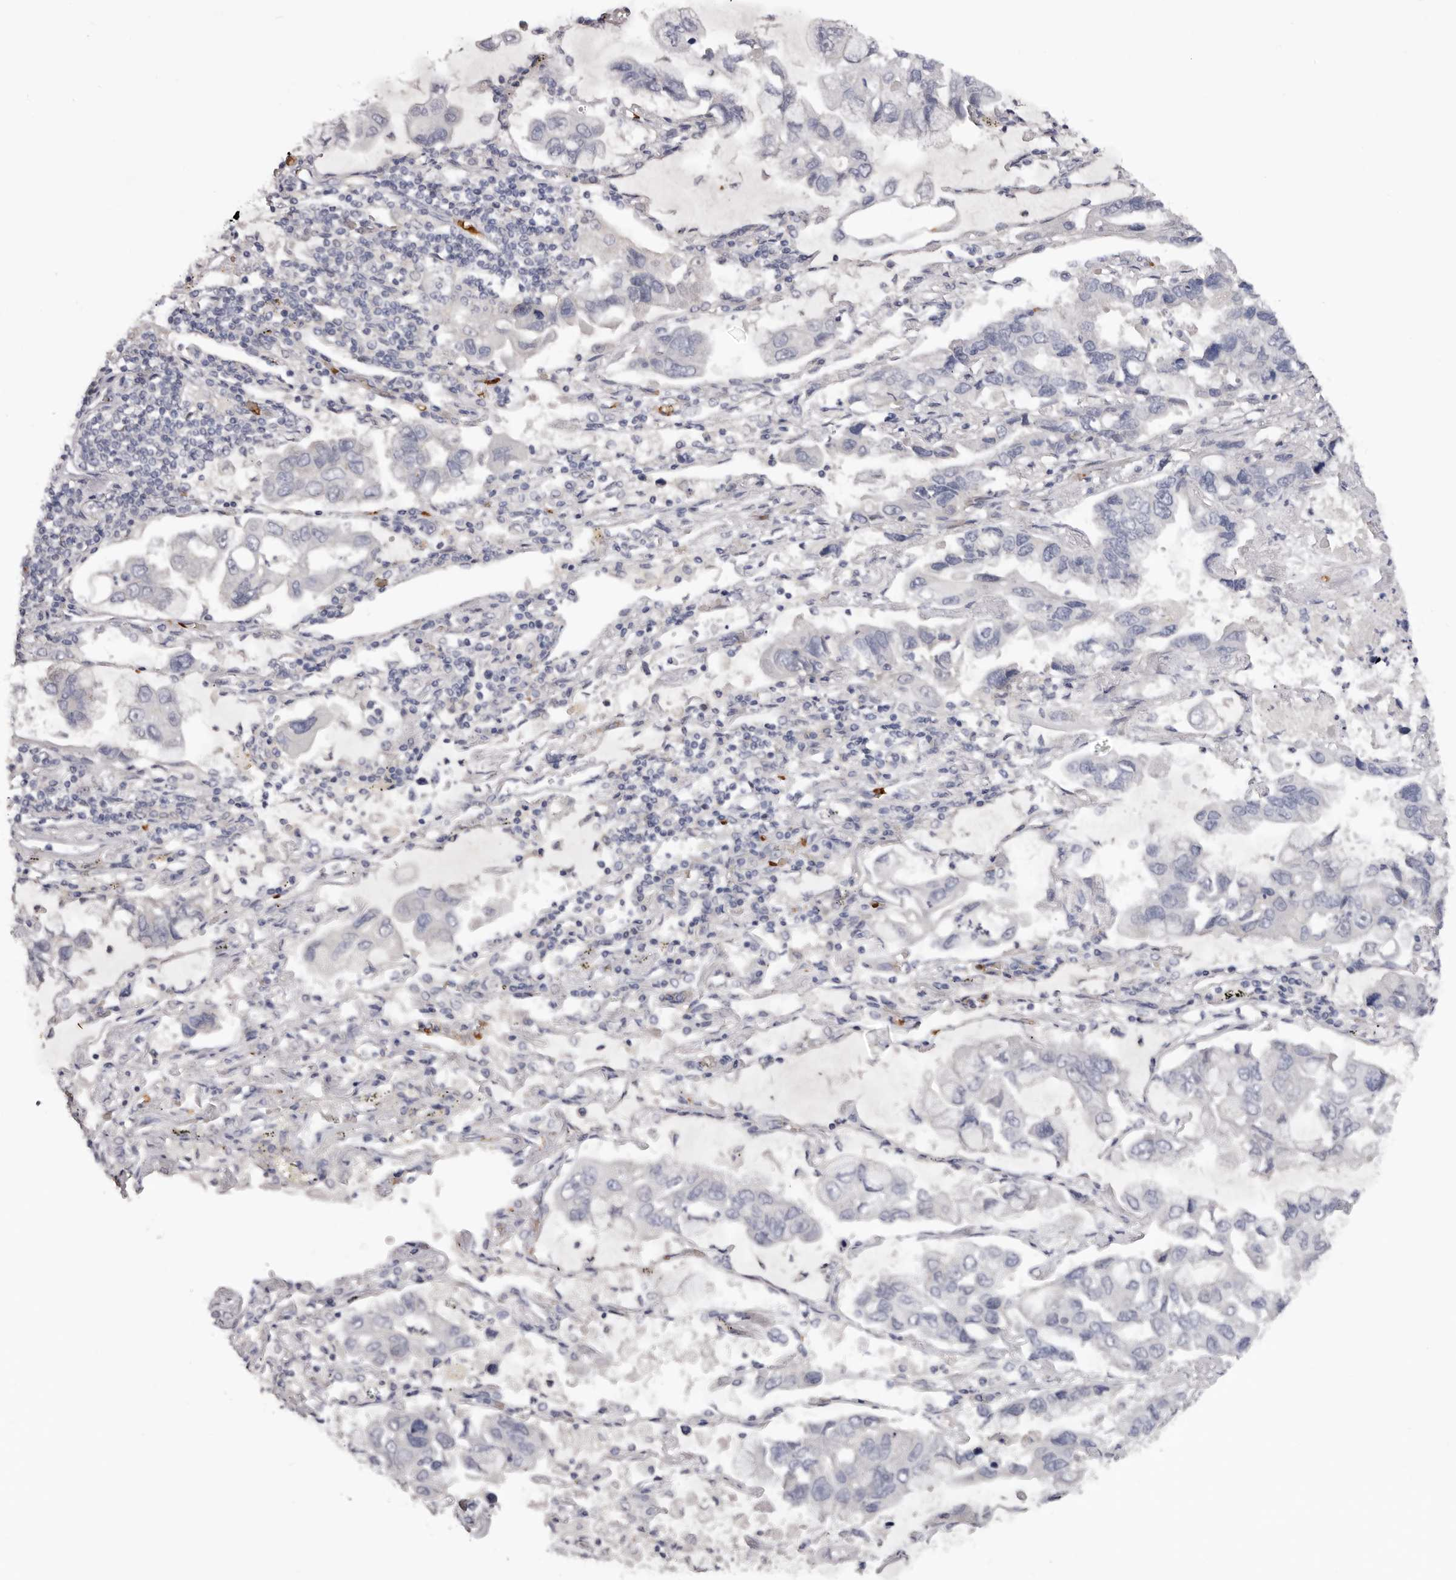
{"staining": {"intensity": "negative", "quantity": "none", "location": "none"}, "tissue": "lung cancer", "cell_type": "Tumor cells", "image_type": "cancer", "snomed": [{"axis": "morphology", "description": "Adenocarcinoma, NOS"}, {"axis": "topography", "description": "Lung"}], "caption": "The photomicrograph exhibits no staining of tumor cells in lung cancer (adenocarcinoma).", "gene": "TNR", "patient": {"sex": "male", "age": 64}}